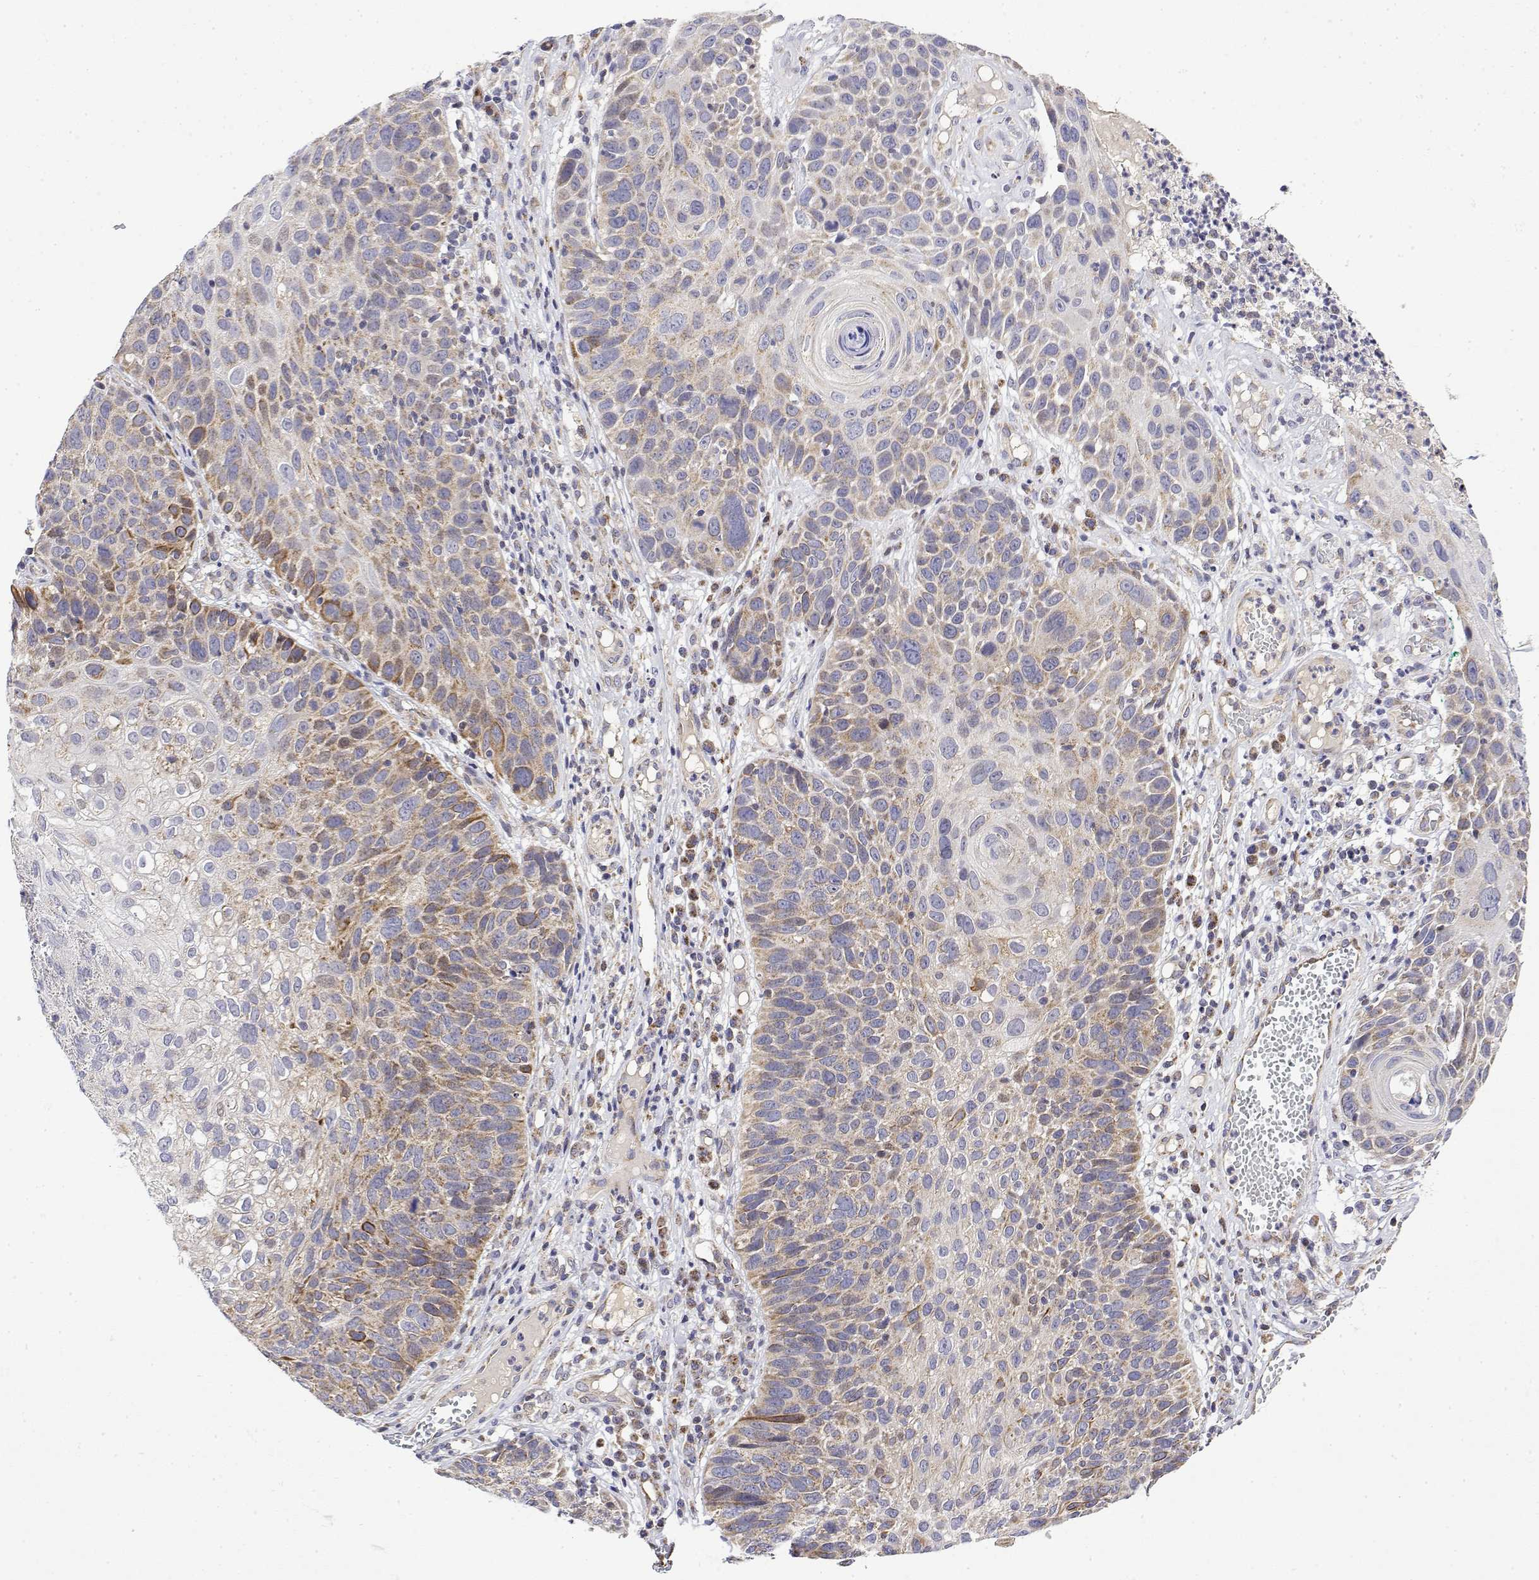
{"staining": {"intensity": "moderate", "quantity": "<25%", "location": "cytoplasmic/membranous"}, "tissue": "skin cancer", "cell_type": "Tumor cells", "image_type": "cancer", "snomed": [{"axis": "morphology", "description": "Squamous cell carcinoma, NOS"}, {"axis": "topography", "description": "Skin"}], "caption": "Protein staining of skin cancer tissue demonstrates moderate cytoplasmic/membranous staining in about <25% of tumor cells.", "gene": "GADD45GIP1", "patient": {"sex": "male", "age": 92}}